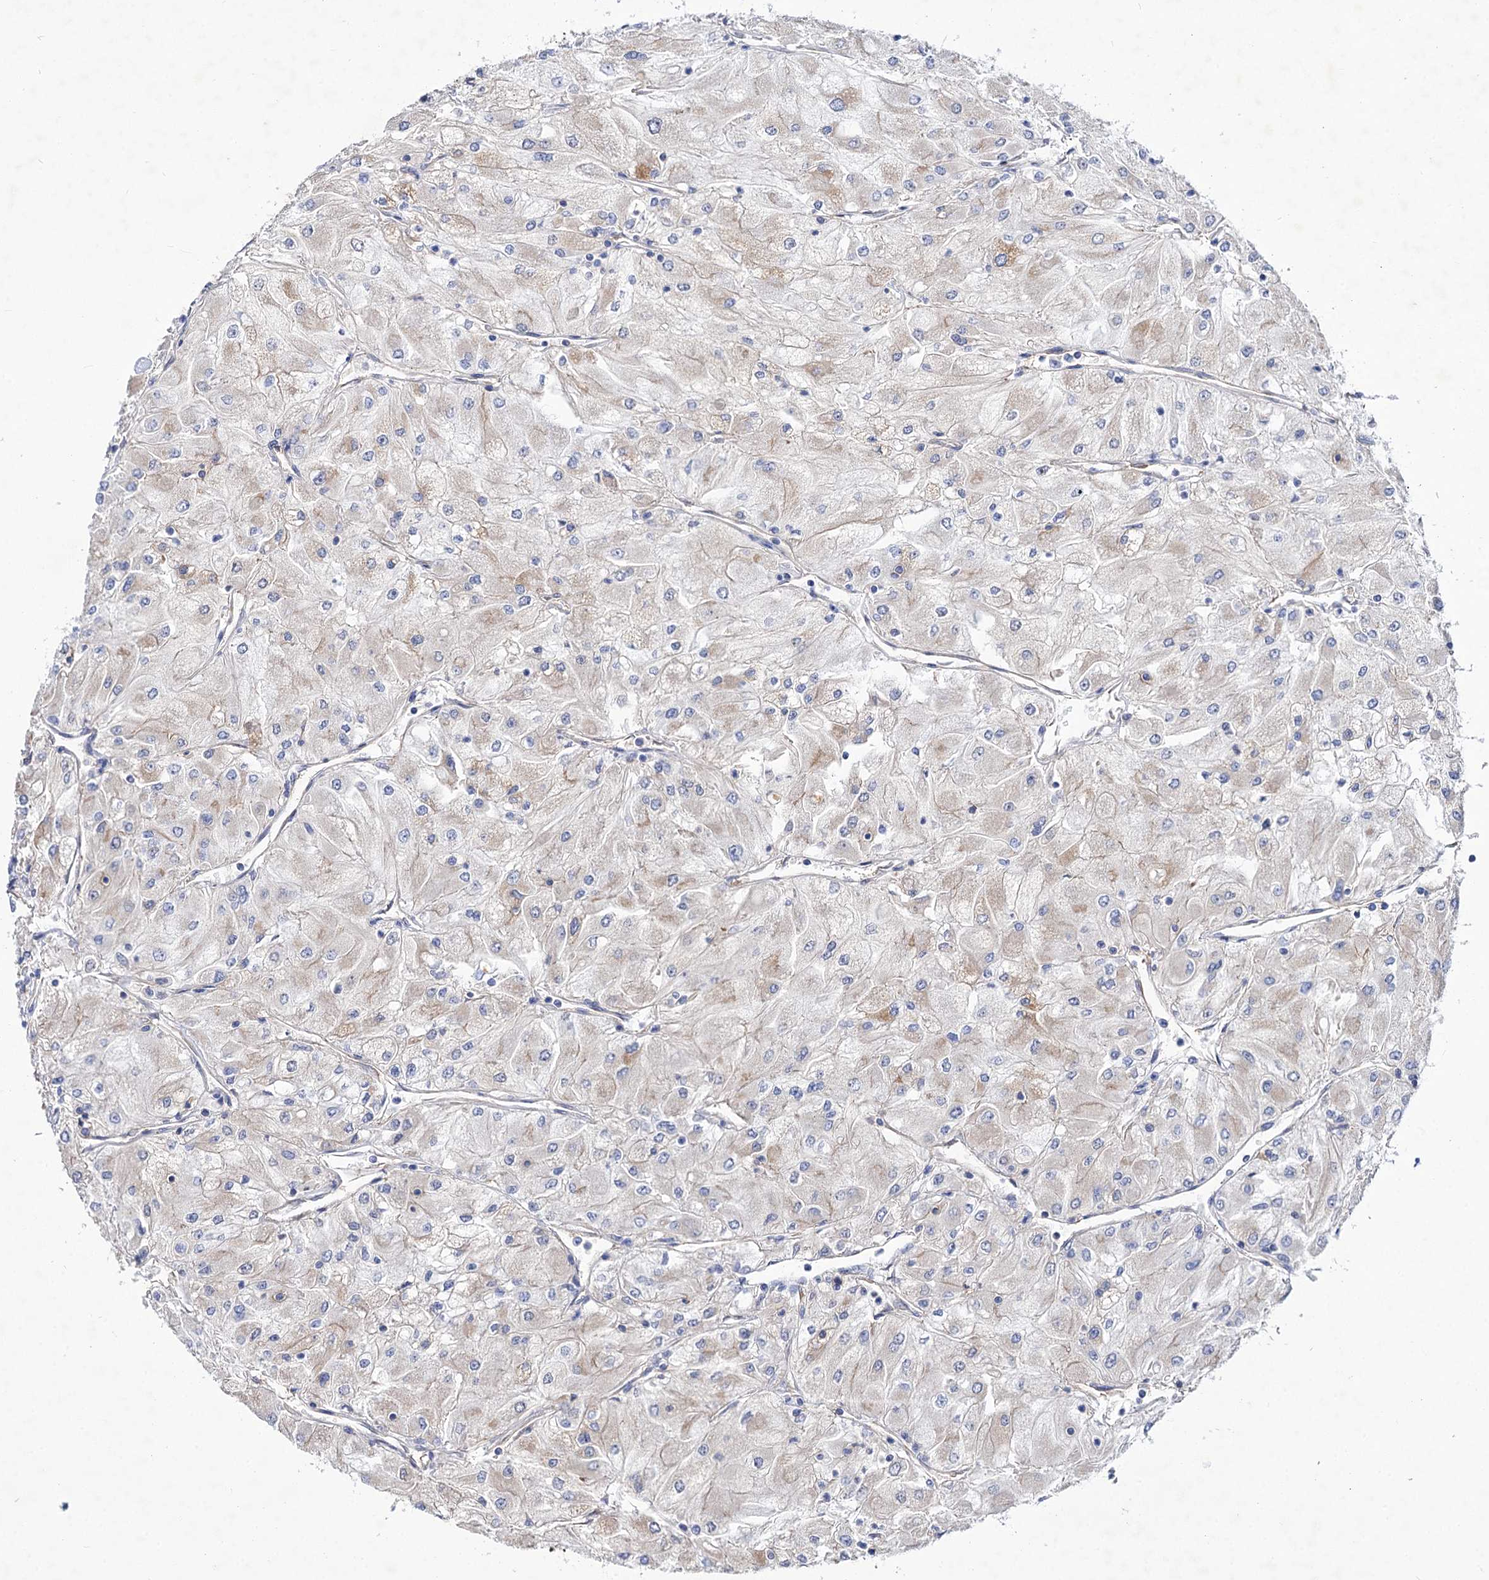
{"staining": {"intensity": "weak", "quantity": "<25%", "location": "cytoplasmic/membranous"}, "tissue": "renal cancer", "cell_type": "Tumor cells", "image_type": "cancer", "snomed": [{"axis": "morphology", "description": "Adenocarcinoma, NOS"}, {"axis": "topography", "description": "Kidney"}], "caption": "A photomicrograph of renal cancer (adenocarcinoma) stained for a protein shows no brown staining in tumor cells.", "gene": "NUDCD2", "patient": {"sex": "male", "age": 80}}